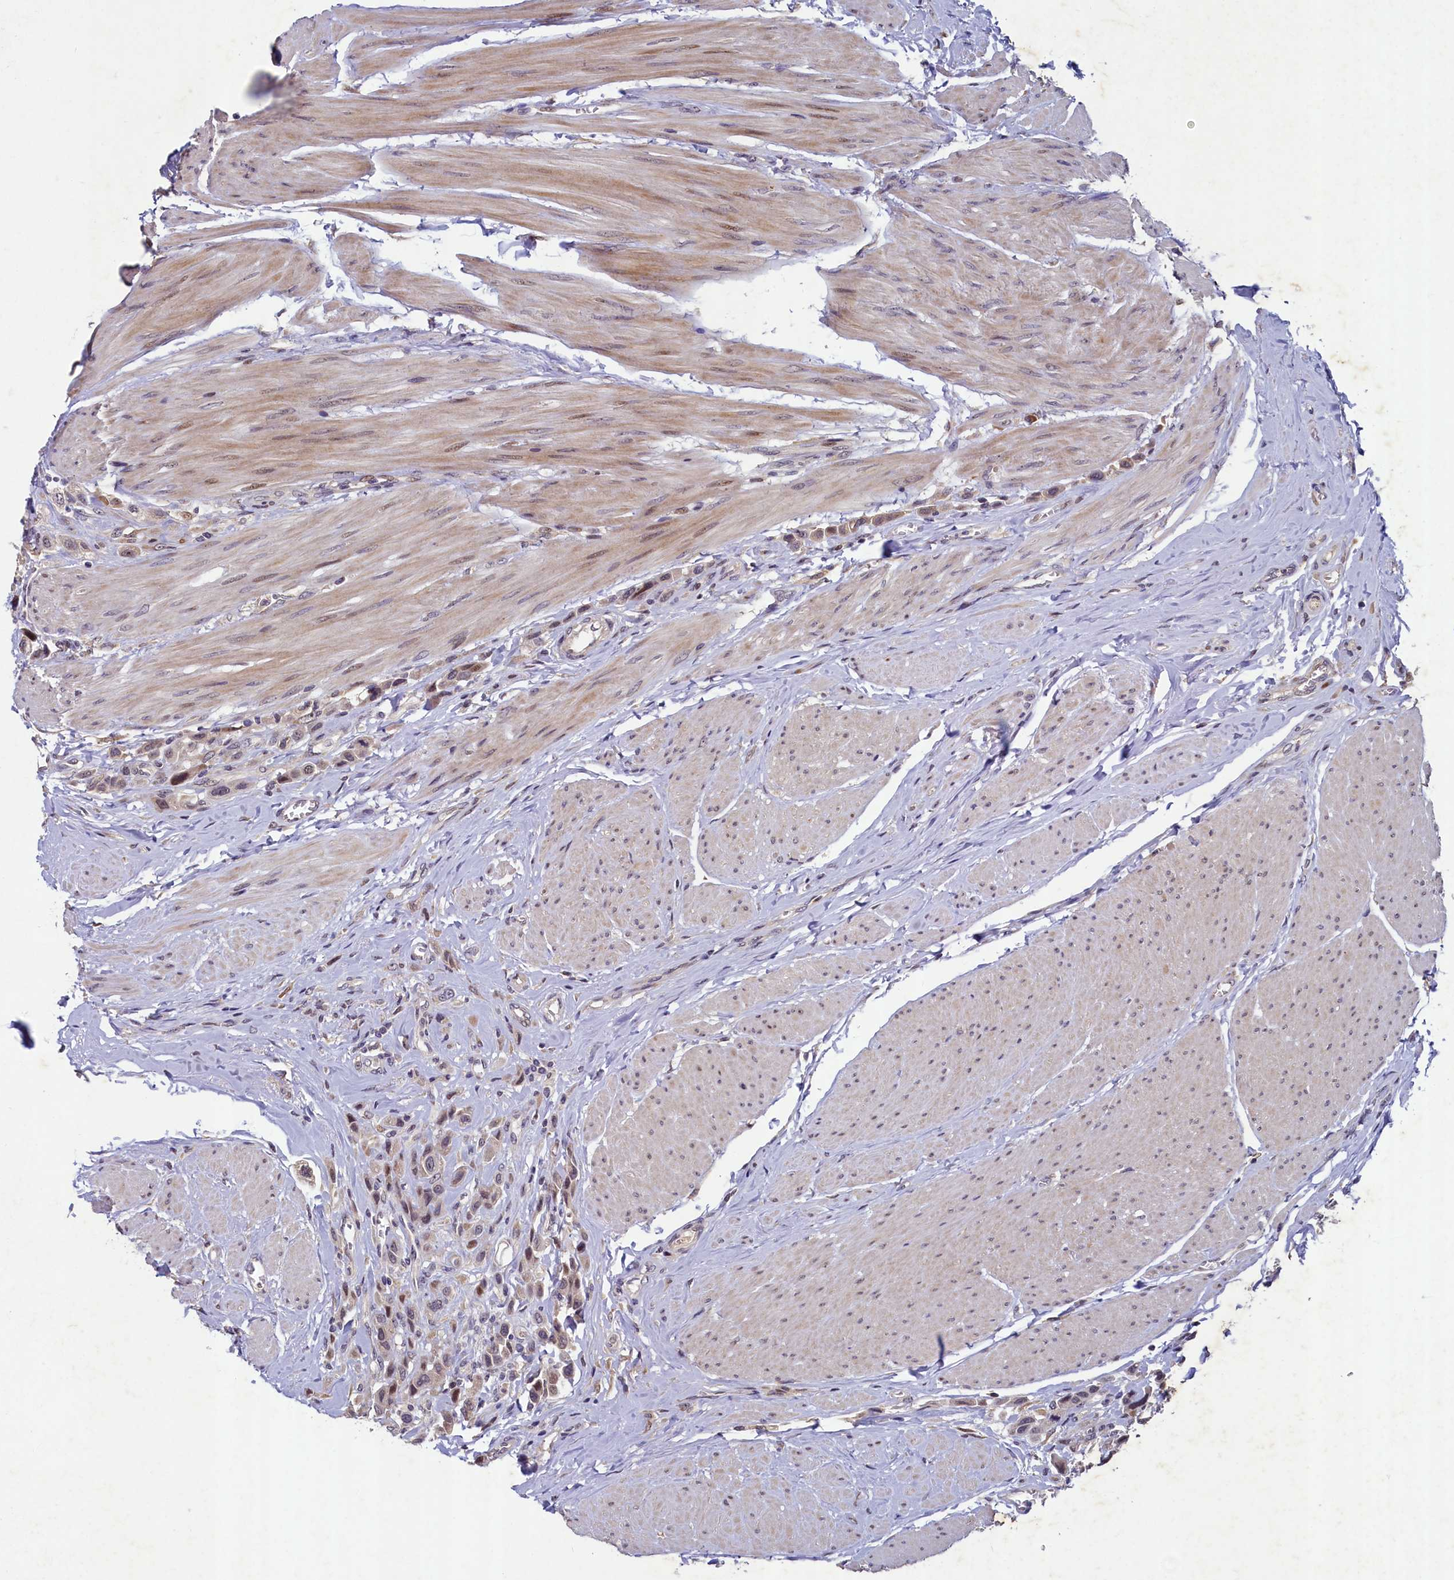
{"staining": {"intensity": "moderate", "quantity": "<25%", "location": "nuclear"}, "tissue": "urothelial cancer", "cell_type": "Tumor cells", "image_type": "cancer", "snomed": [{"axis": "morphology", "description": "Urothelial carcinoma, High grade"}, {"axis": "topography", "description": "Urinary bladder"}], "caption": "Tumor cells reveal low levels of moderate nuclear positivity in about <25% of cells in urothelial carcinoma (high-grade).", "gene": "LATS2", "patient": {"sex": "male", "age": 50}}